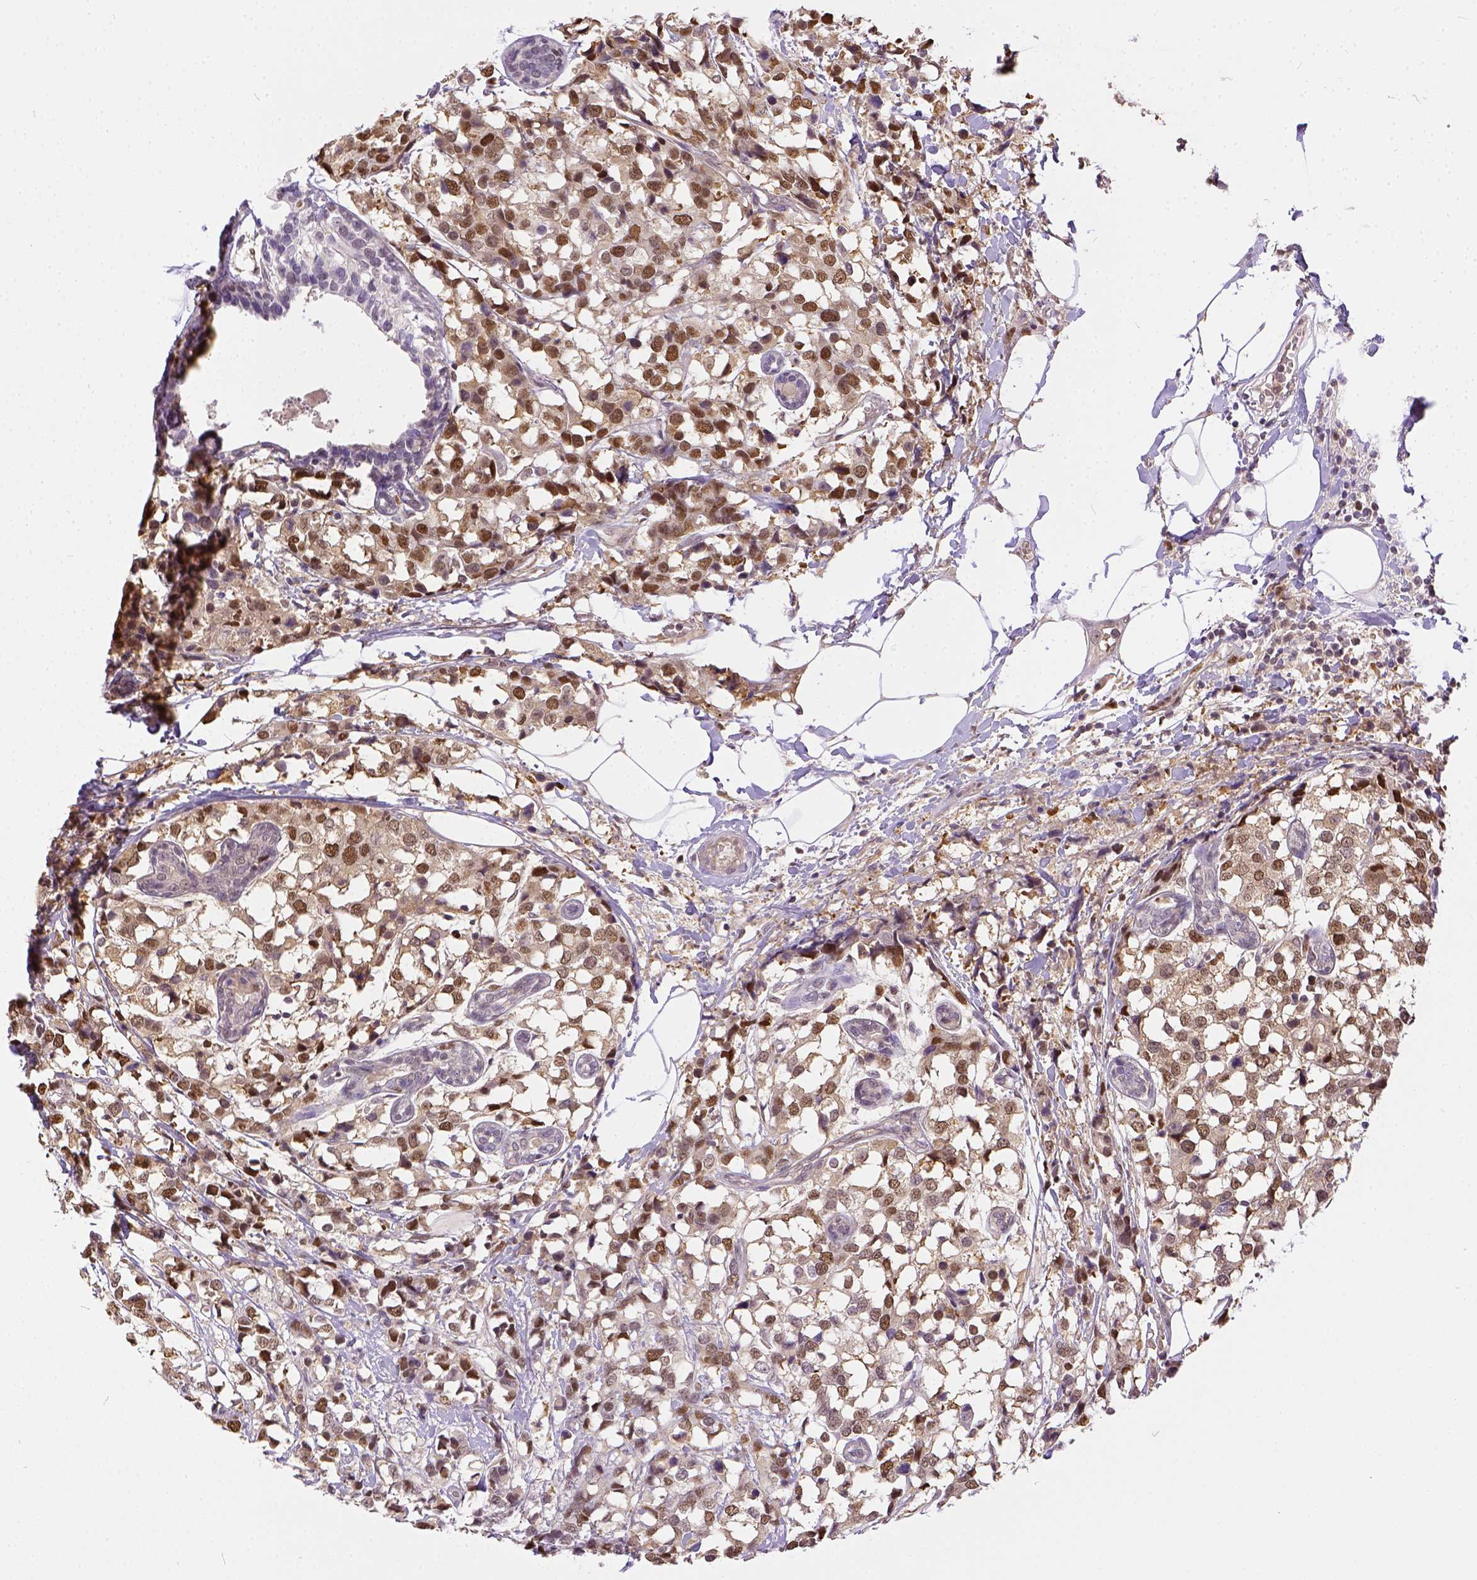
{"staining": {"intensity": "moderate", "quantity": ">75%", "location": "nuclear"}, "tissue": "breast cancer", "cell_type": "Tumor cells", "image_type": "cancer", "snomed": [{"axis": "morphology", "description": "Lobular carcinoma"}, {"axis": "topography", "description": "Breast"}], "caption": "IHC image of neoplastic tissue: breast lobular carcinoma stained using immunohistochemistry exhibits medium levels of moderate protein expression localized specifically in the nuclear of tumor cells, appearing as a nuclear brown color.", "gene": "ERCC1", "patient": {"sex": "female", "age": 59}}